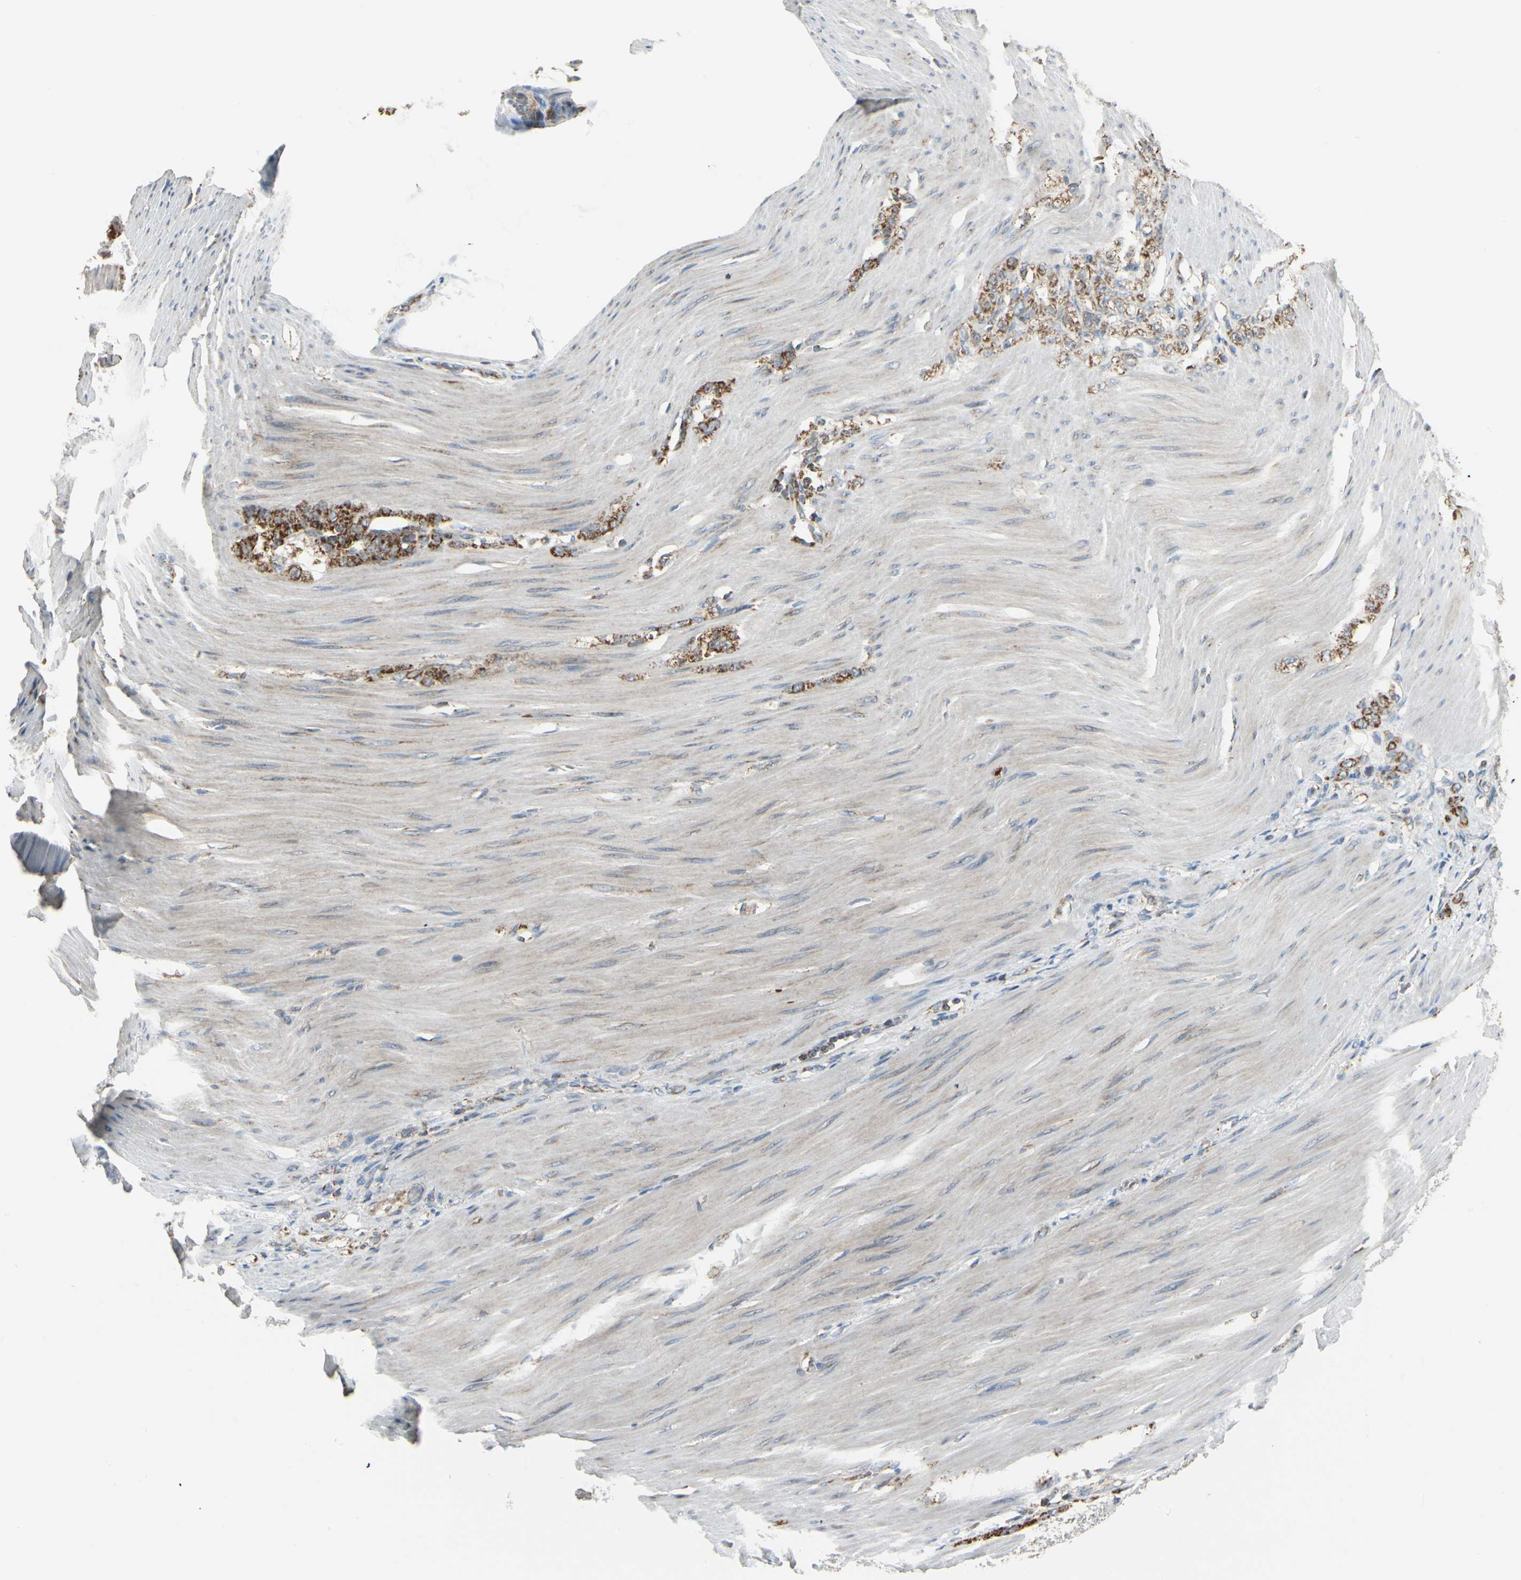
{"staining": {"intensity": "moderate", "quantity": ">75%", "location": "cytoplasmic/membranous"}, "tissue": "stomach cancer", "cell_type": "Tumor cells", "image_type": "cancer", "snomed": [{"axis": "morphology", "description": "Adenocarcinoma, NOS"}, {"axis": "topography", "description": "Stomach"}], "caption": "The image exhibits immunohistochemical staining of stomach cancer (adenocarcinoma). There is moderate cytoplasmic/membranous staining is seen in about >75% of tumor cells.", "gene": "ANKS6", "patient": {"sex": "male", "age": 82}}